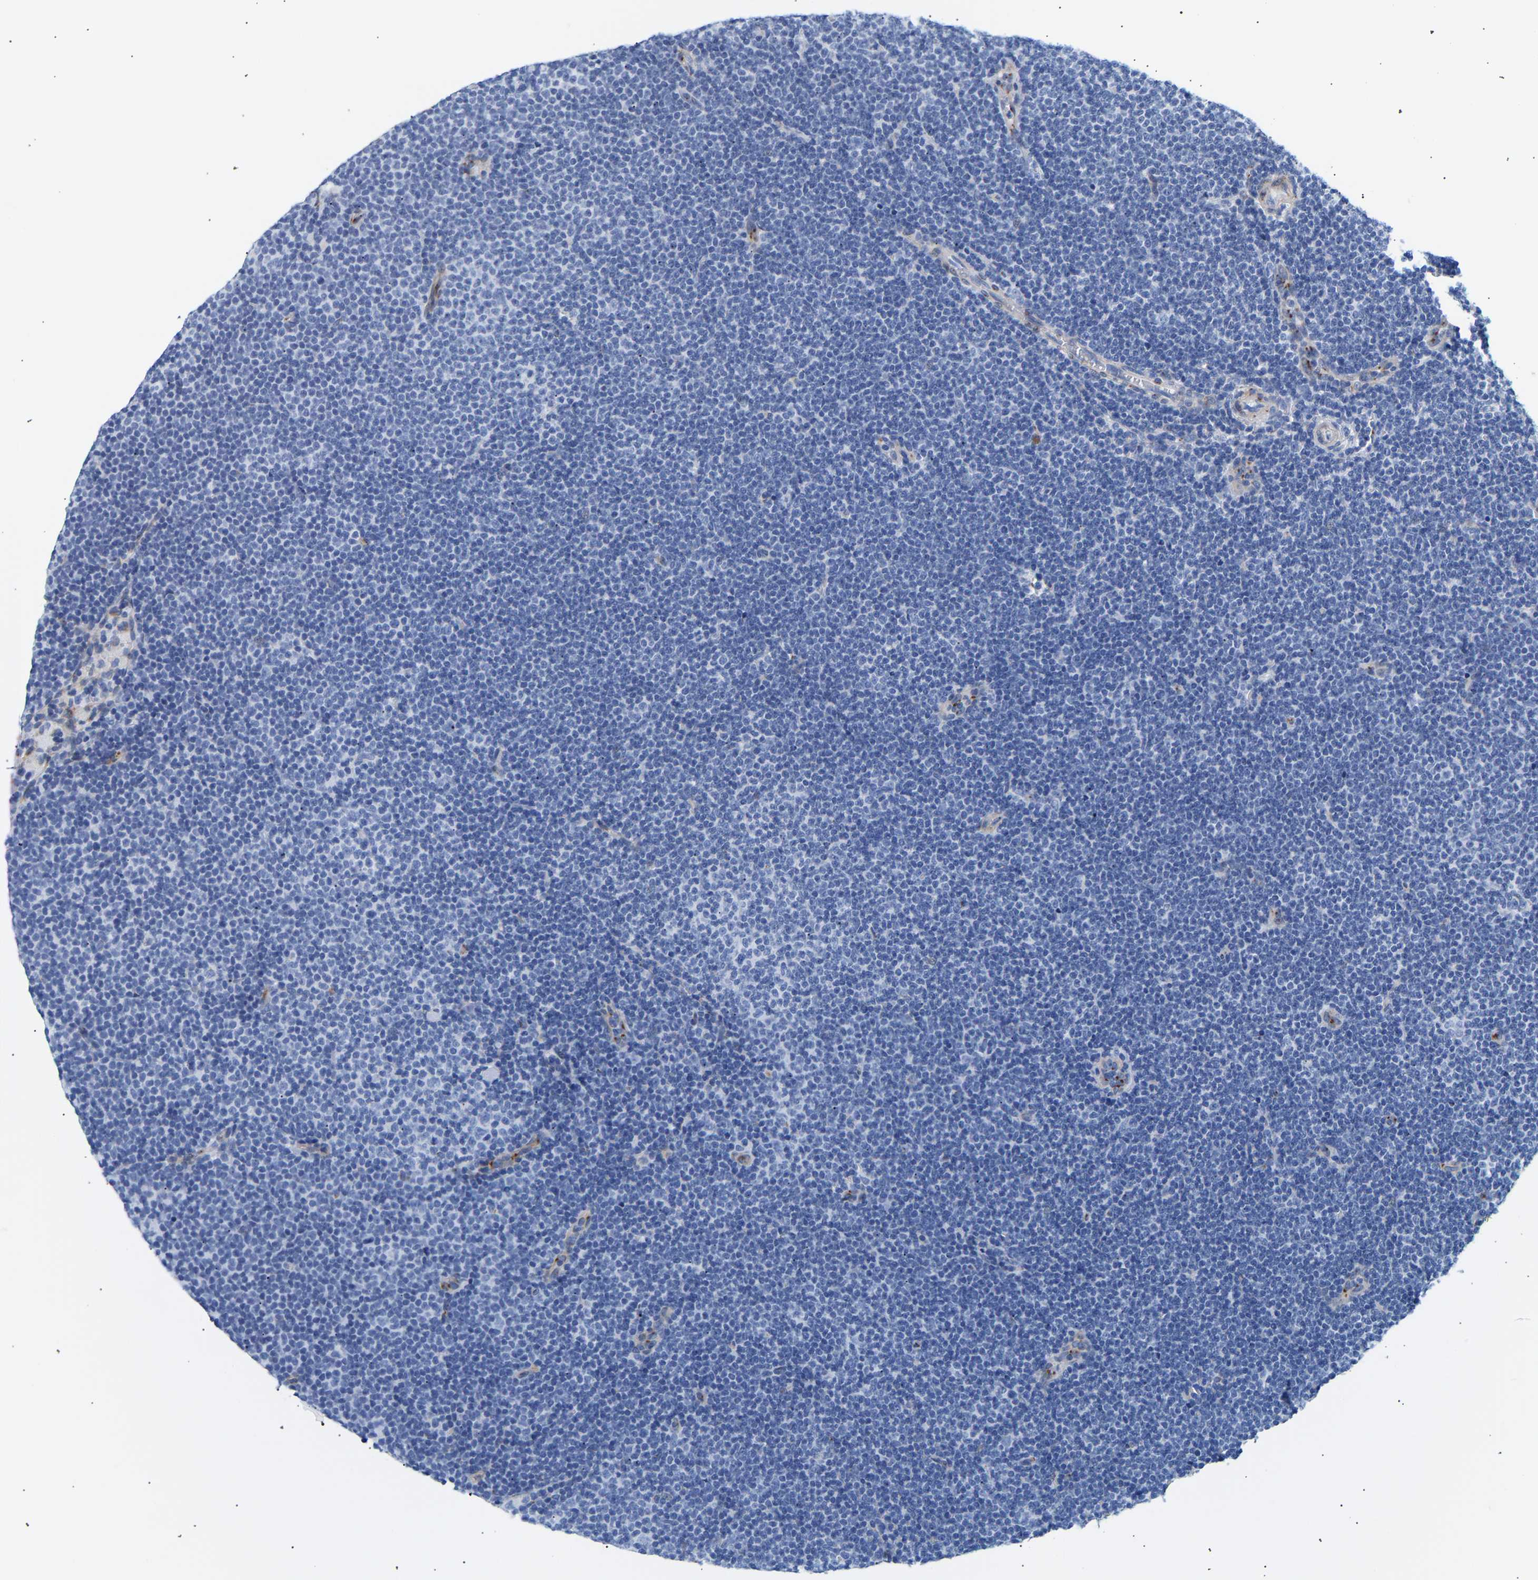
{"staining": {"intensity": "negative", "quantity": "none", "location": "none"}, "tissue": "lymphoma", "cell_type": "Tumor cells", "image_type": "cancer", "snomed": [{"axis": "morphology", "description": "Malignant lymphoma, non-Hodgkin's type, Low grade"}, {"axis": "topography", "description": "Lymph node"}], "caption": "This is an IHC micrograph of human lymphoma. There is no positivity in tumor cells.", "gene": "IGFBP7", "patient": {"sex": "female", "age": 53}}